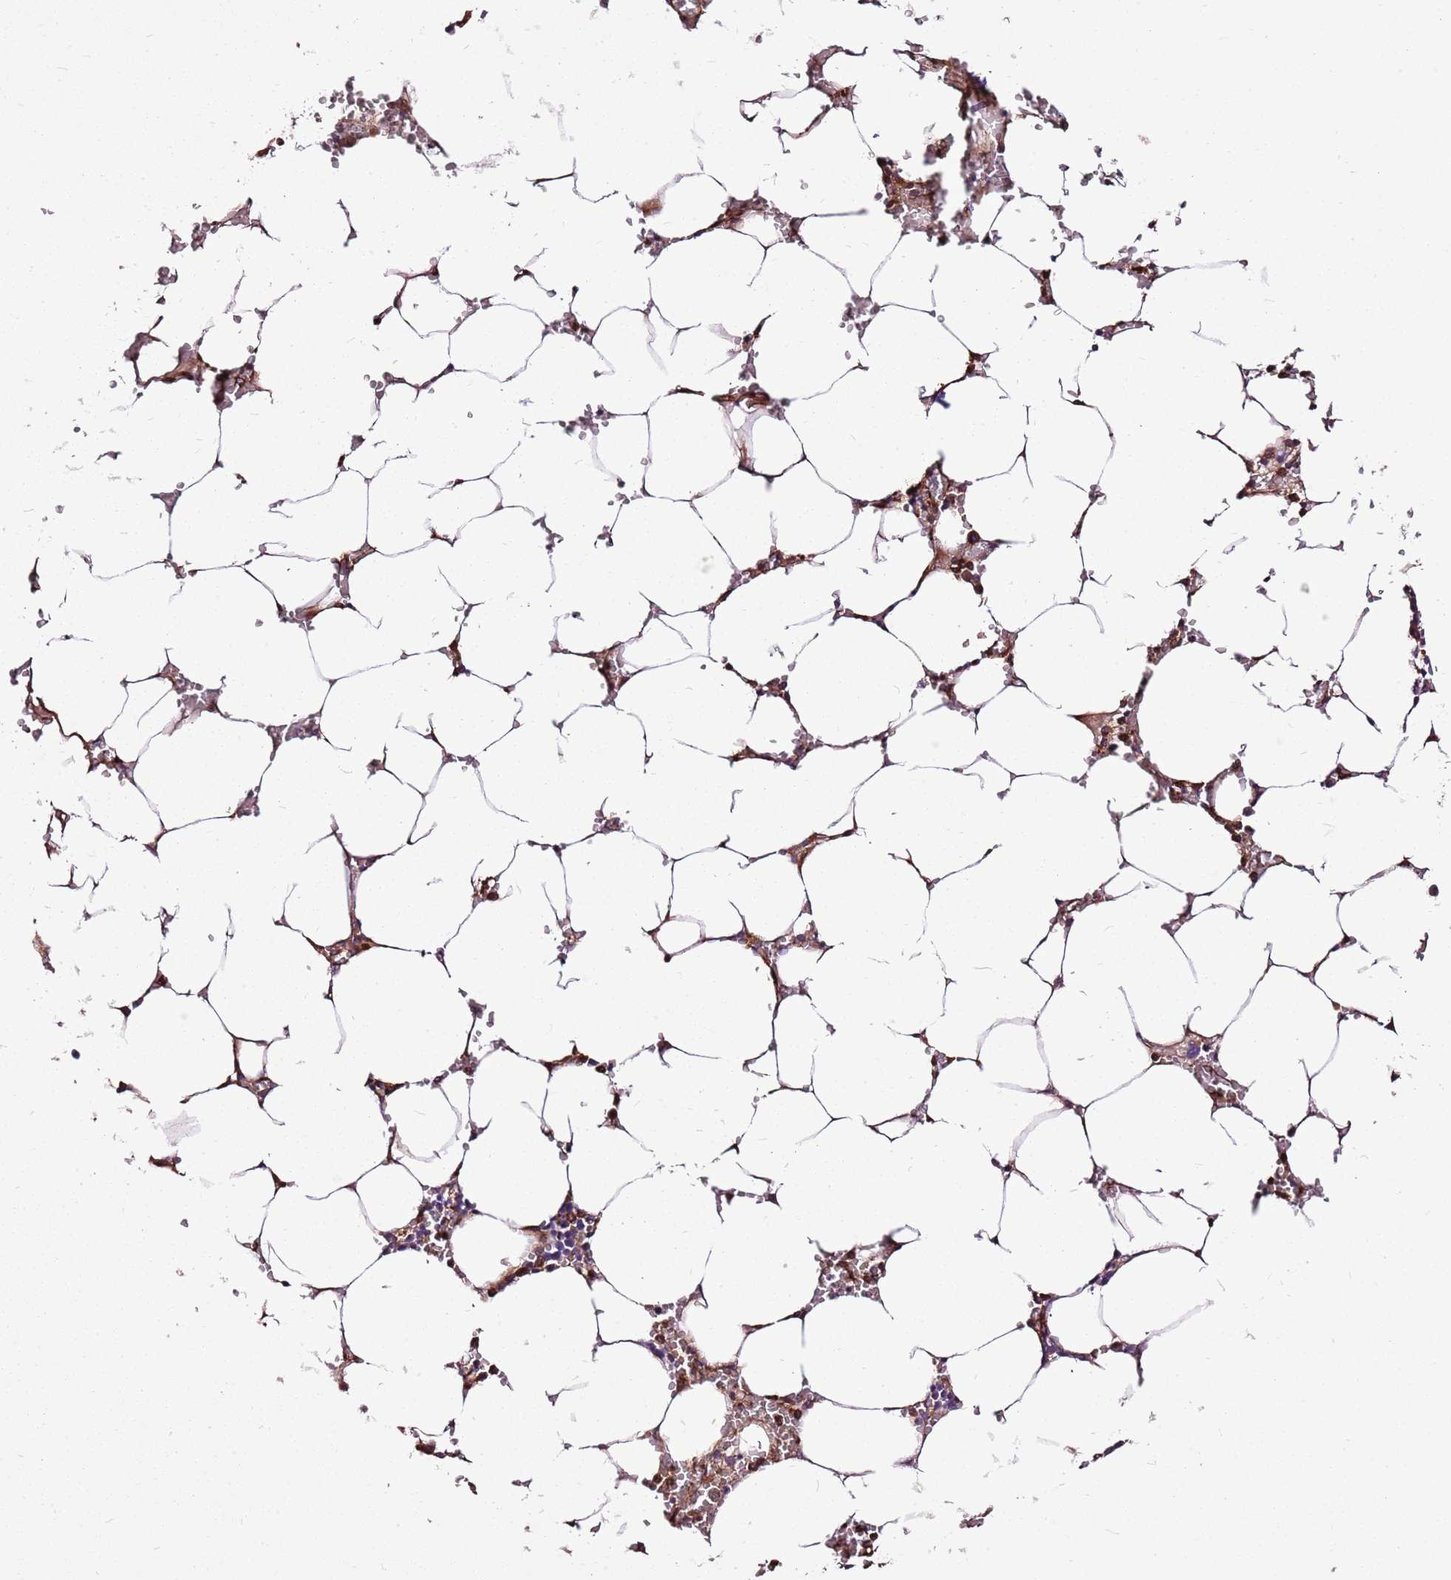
{"staining": {"intensity": "moderate", "quantity": "<25%", "location": "cytoplasmic/membranous"}, "tissue": "bone marrow", "cell_type": "Hematopoietic cells", "image_type": "normal", "snomed": [{"axis": "morphology", "description": "Normal tissue, NOS"}, {"axis": "topography", "description": "Bone marrow"}], "caption": "A low amount of moderate cytoplasmic/membranous expression is seen in approximately <25% of hematopoietic cells in benign bone marrow. The staining is performed using DAB (3,3'-diaminobenzidine) brown chromogen to label protein expression. The nuclei are counter-stained blue using hematoxylin.", "gene": "ZNF827", "patient": {"sex": "male", "age": 70}}